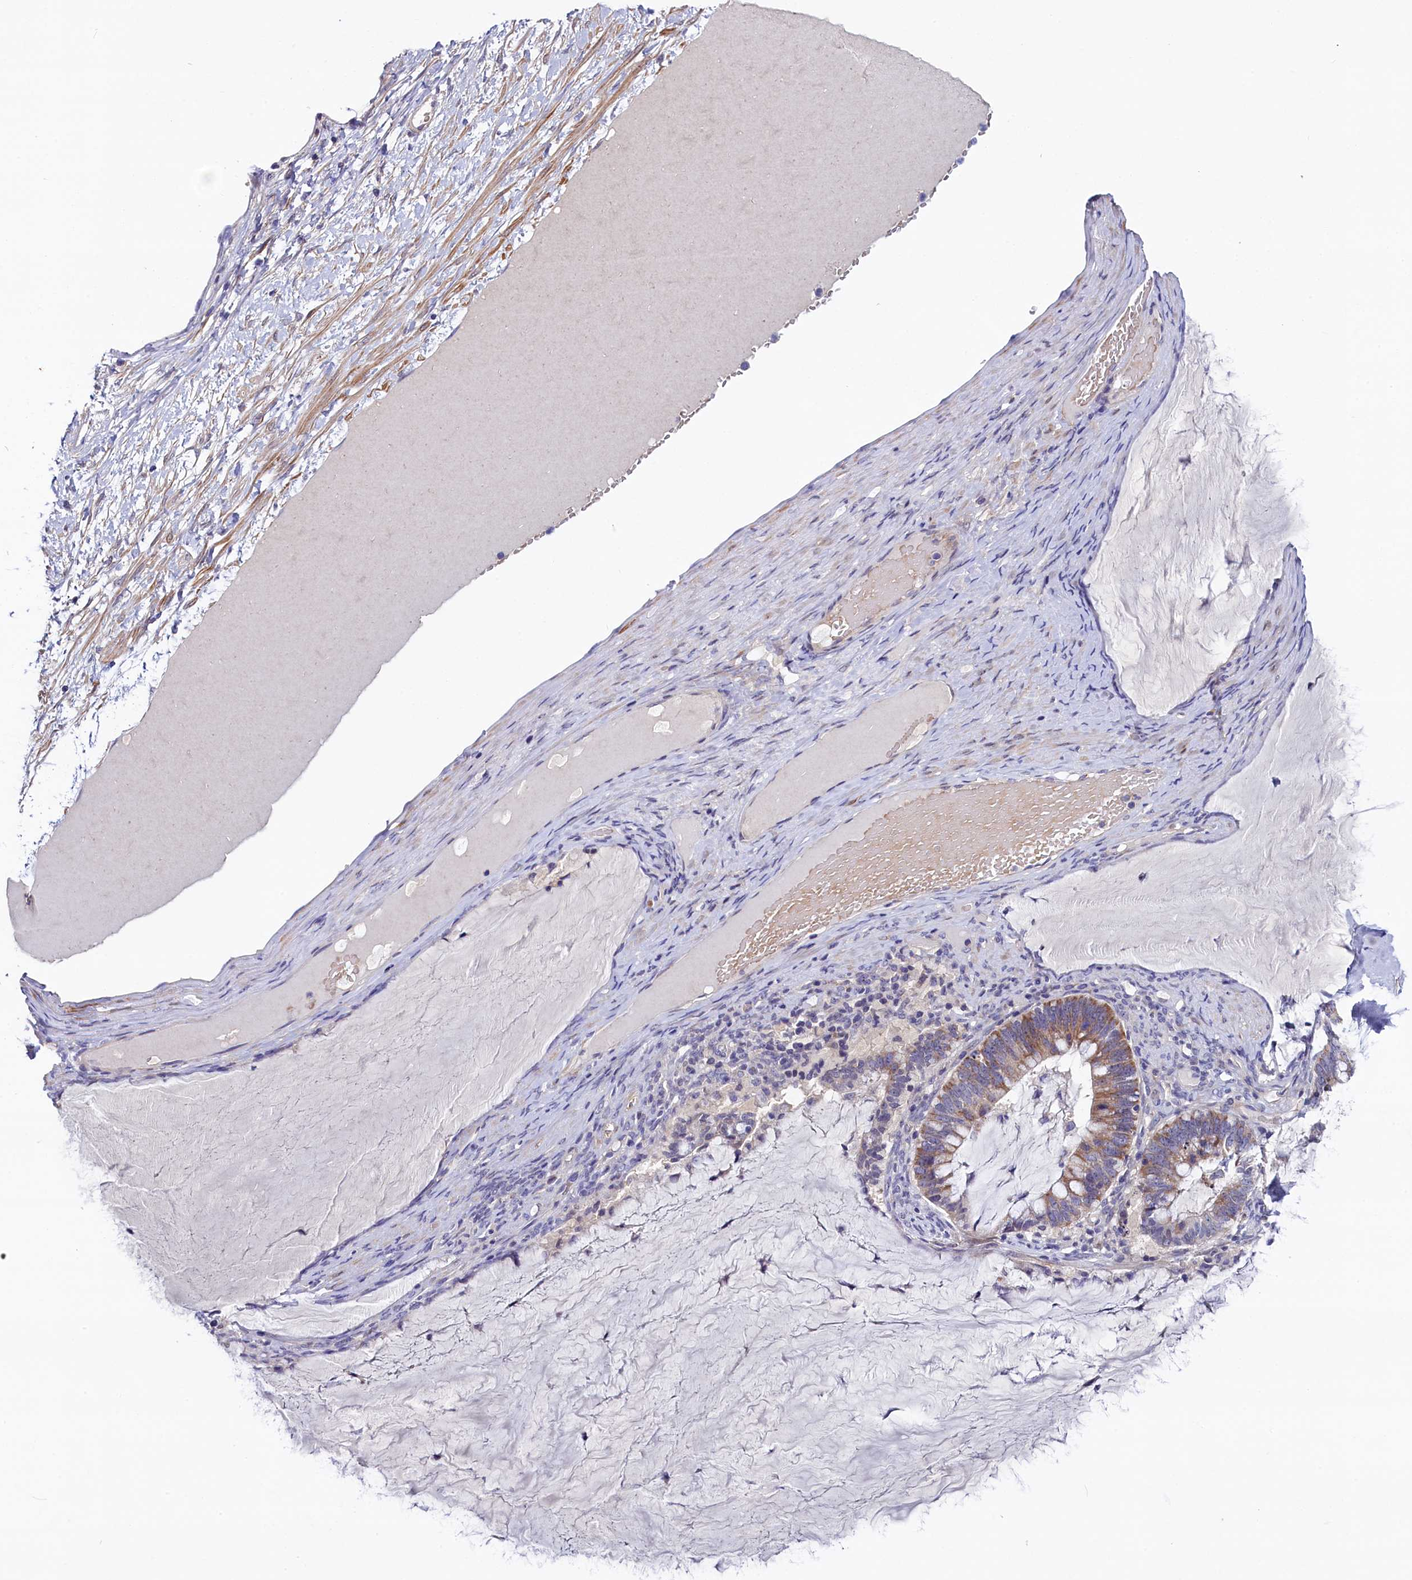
{"staining": {"intensity": "moderate", "quantity": ">75%", "location": "cytoplasmic/membranous"}, "tissue": "ovarian cancer", "cell_type": "Tumor cells", "image_type": "cancer", "snomed": [{"axis": "morphology", "description": "Cystadenocarcinoma, mucinous, NOS"}, {"axis": "topography", "description": "Ovary"}], "caption": "A brown stain shows moderate cytoplasmic/membranous positivity of a protein in human ovarian cancer tumor cells.", "gene": "SLC39A6", "patient": {"sex": "female", "age": 61}}